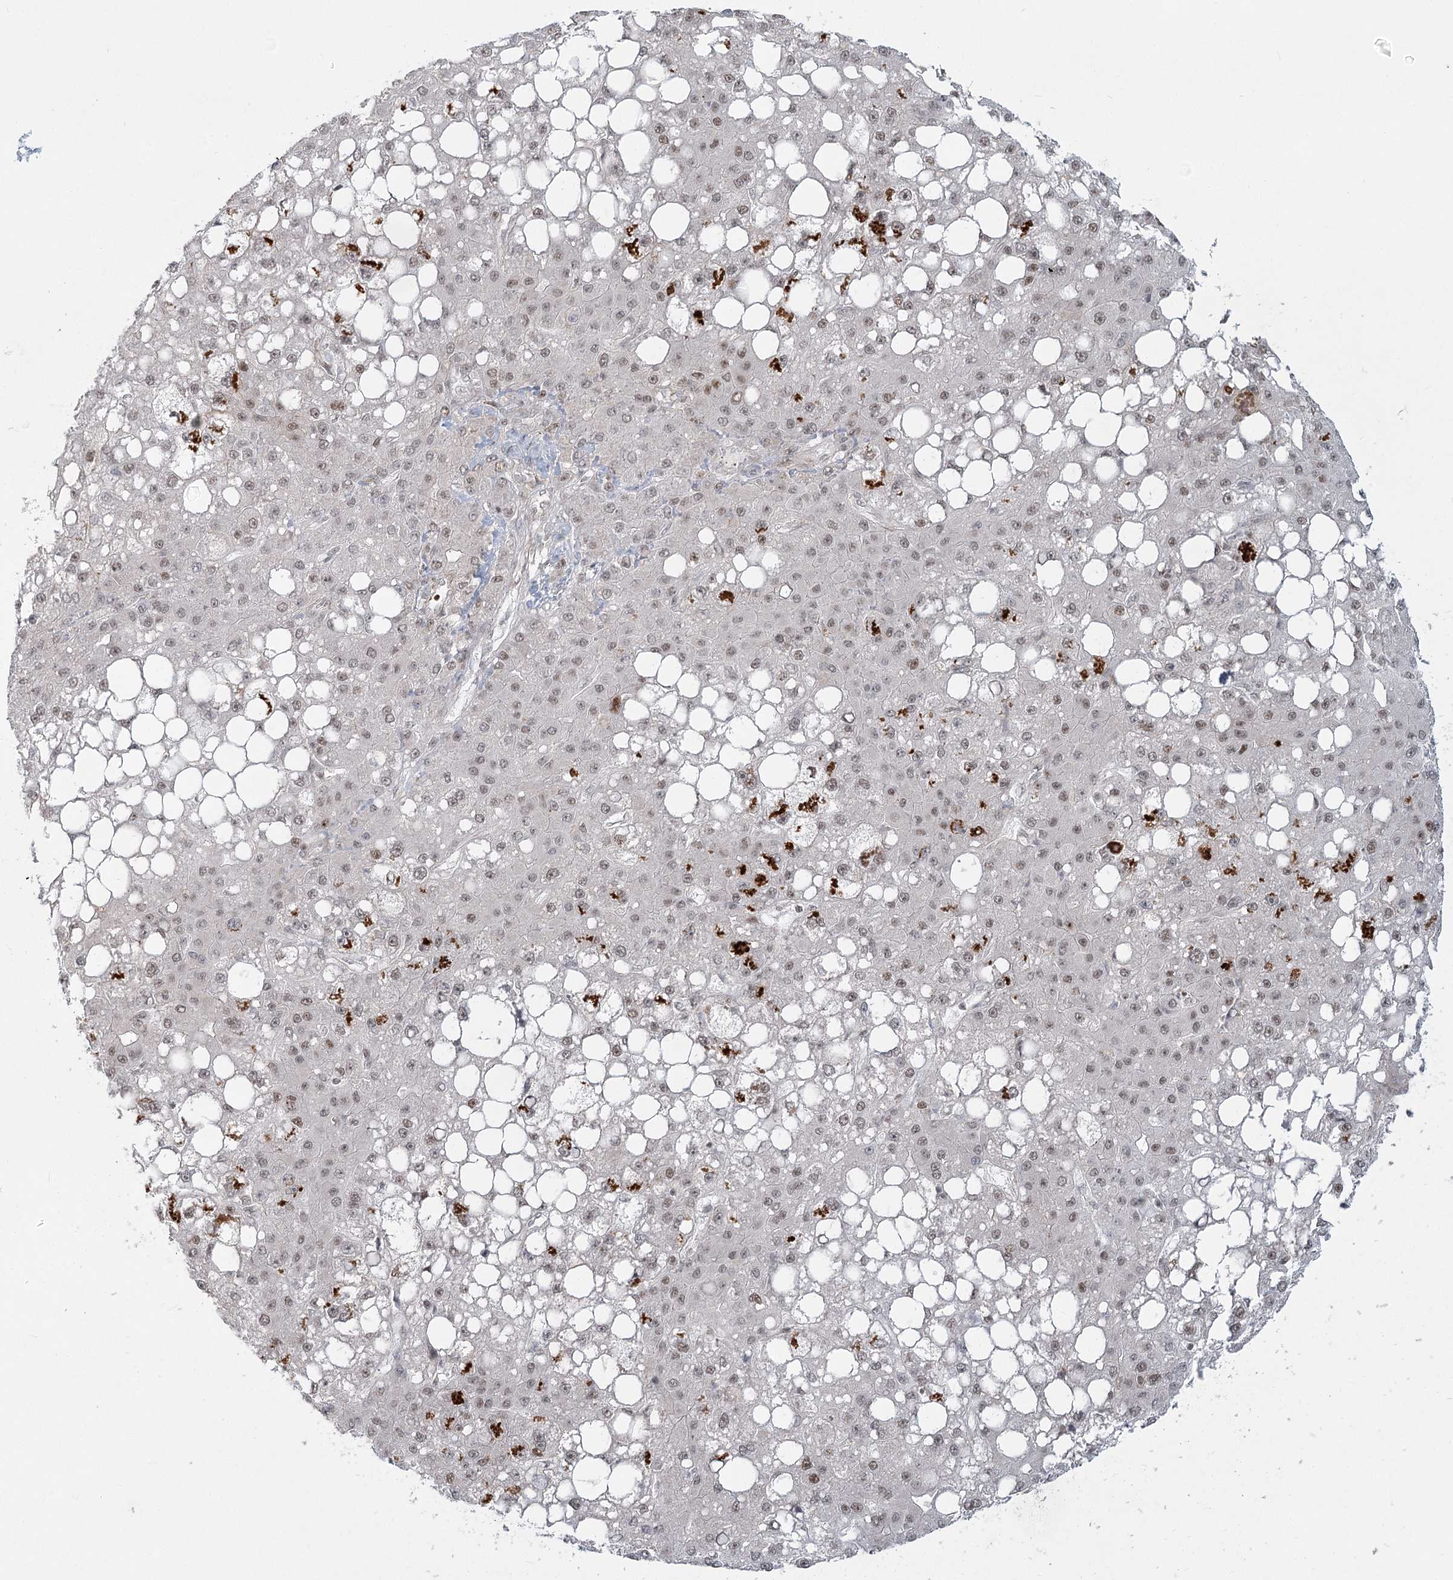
{"staining": {"intensity": "strong", "quantity": "<25%", "location": "cytoplasmic/membranous,nuclear"}, "tissue": "liver cancer", "cell_type": "Tumor cells", "image_type": "cancer", "snomed": [{"axis": "morphology", "description": "Carcinoma, Hepatocellular, NOS"}, {"axis": "topography", "description": "Liver"}], "caption": "This image shows liver cancer stained with immunohistochemistry to label a protein in brown. The cytoplasmic/membranous and nuclear of tumor cells show strong positivity for the protein. Nuclei are counter-stained blue.", "gene": "R3HCC1L", "patient": {"sex": "male", "age": 67}}